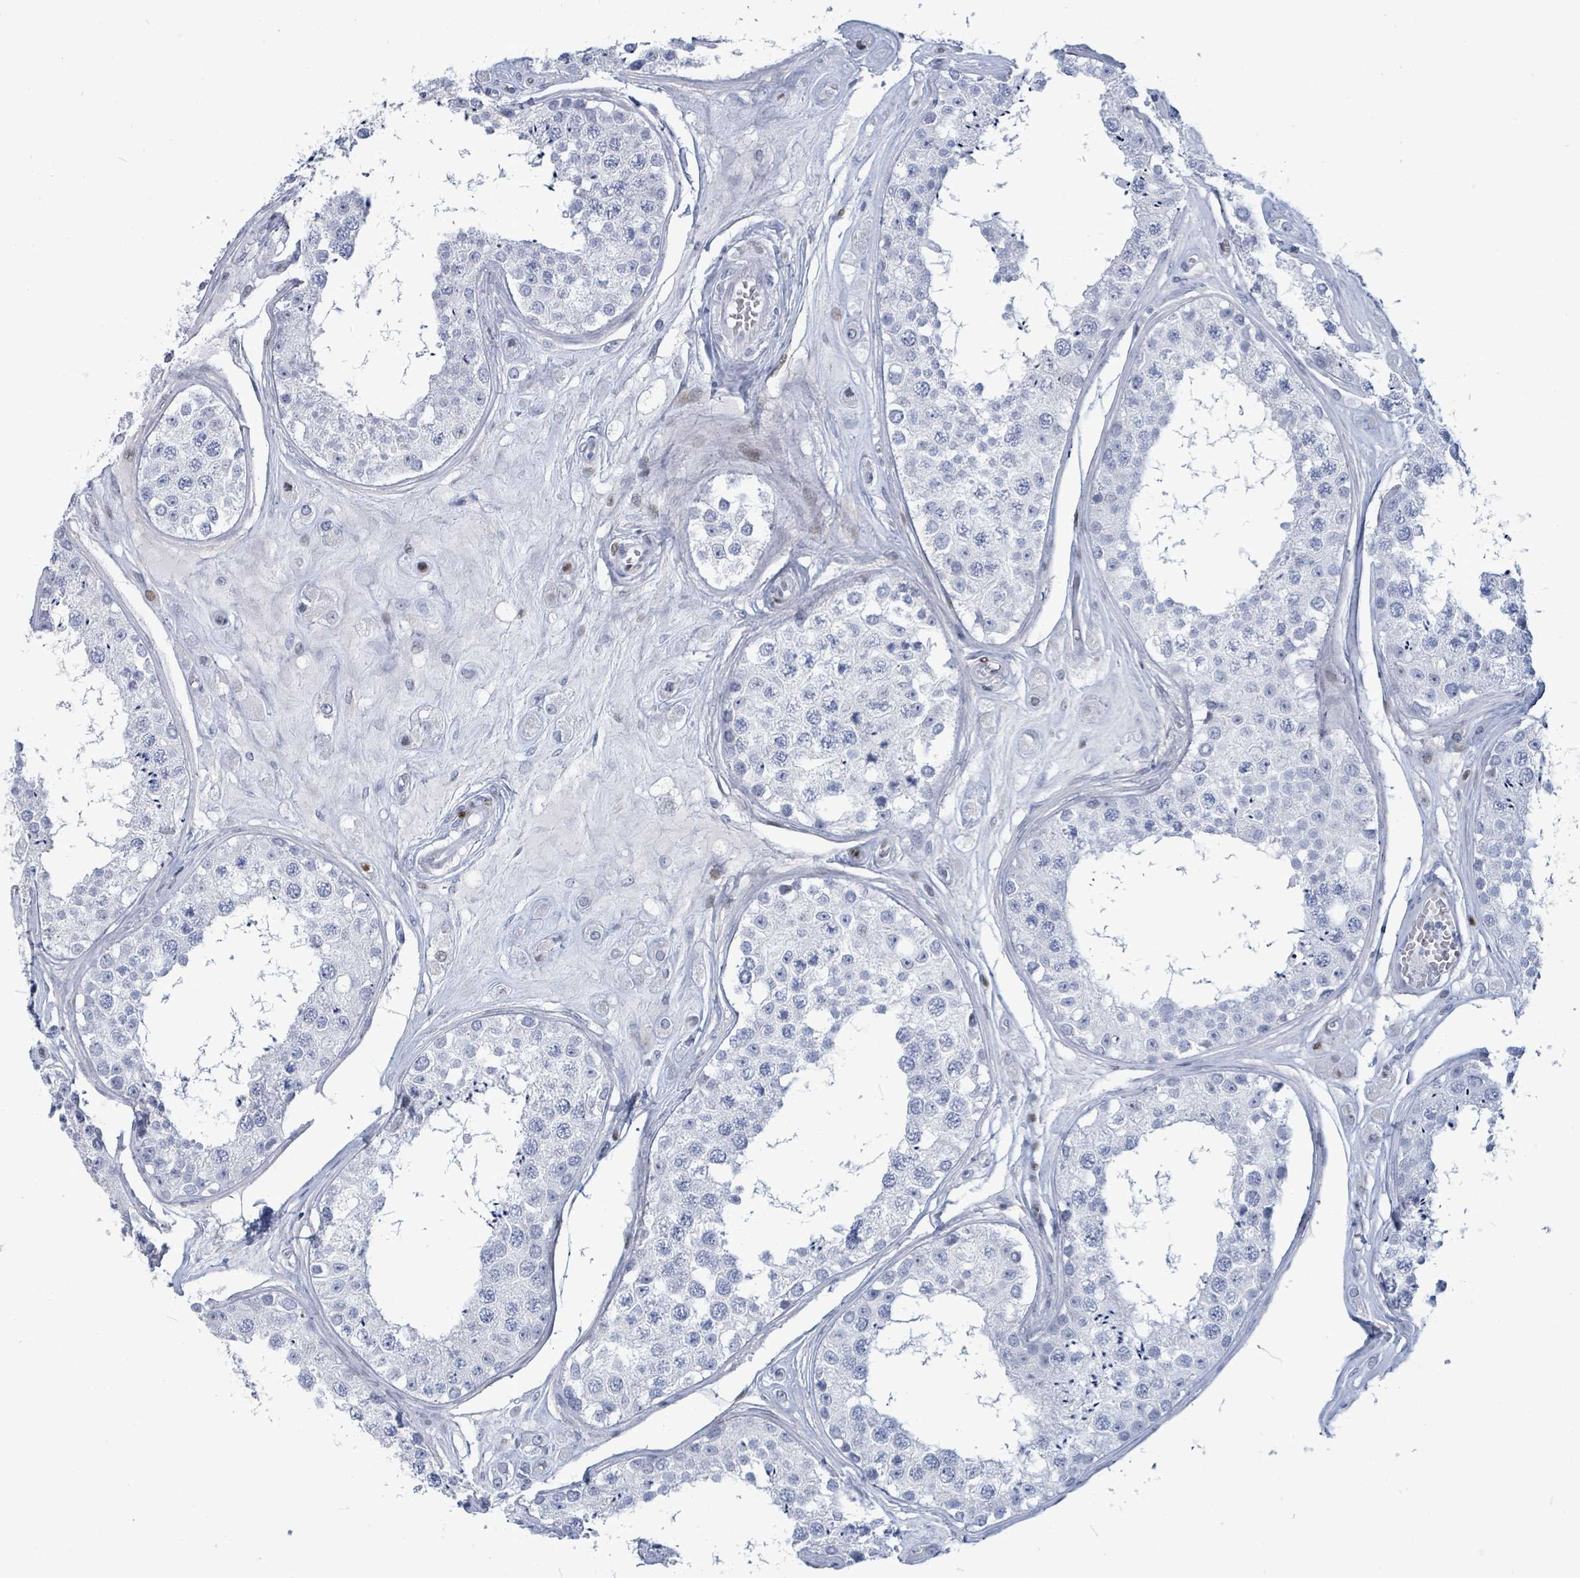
{"staining": {"intensity": "negative", "quantity": "none", "location": "none"}, "tissue": "testis", "cell_type": "Cells in seminiferous ducts", "image_type": "normal", "snomed": [{"axis": "morphology", "description": "Normal tissue, NOS"}, {"axis": "topography", "description": "Testis"}], "caption": "Testis stained for a protein using immunohistochemistry (IHC) exhibits no positivity cells in seminiferous ducts.", "gene": "MALL", "patient": {"sex": "male", "age": 25}}